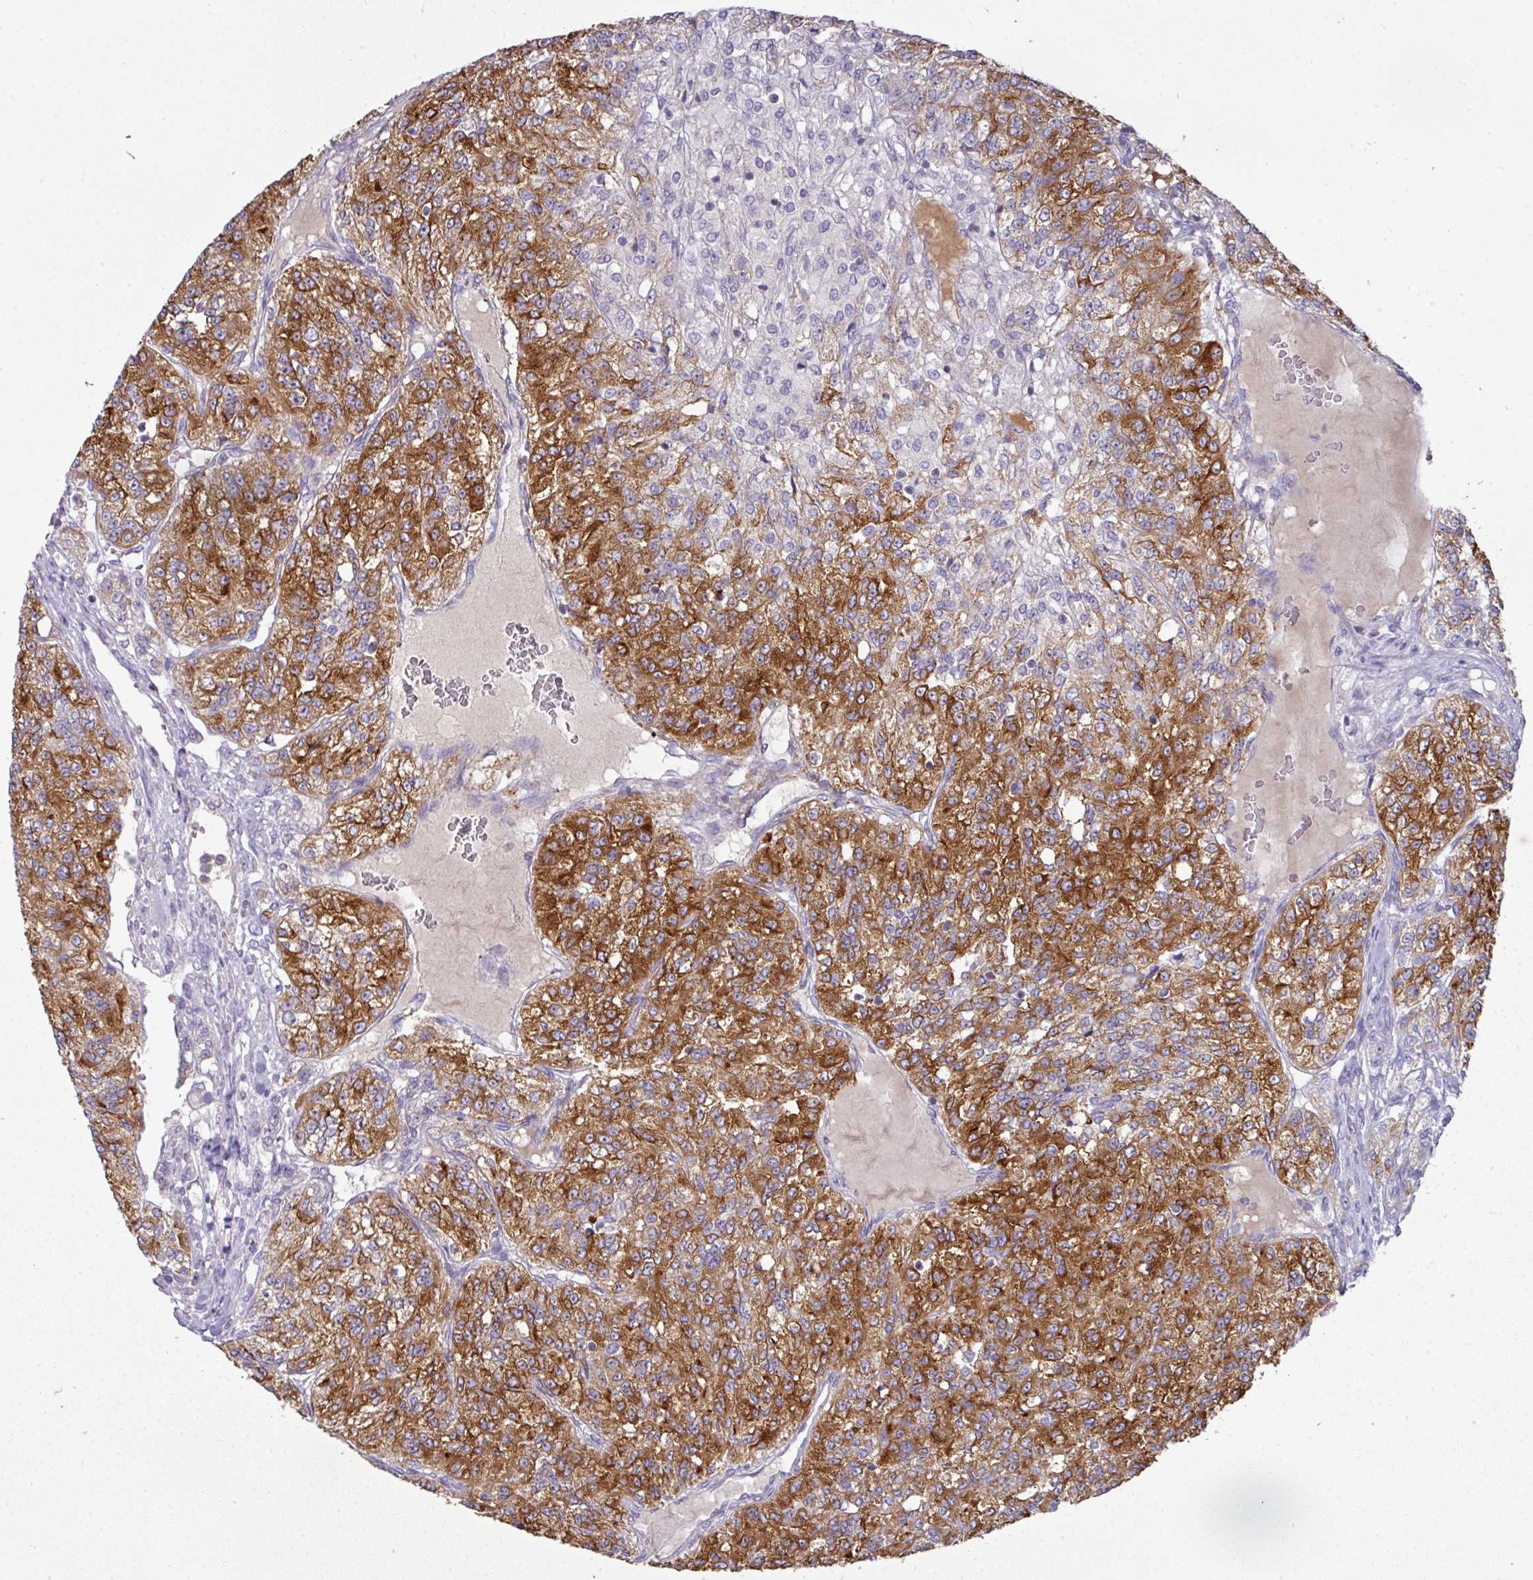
{"staining": {"intensity": "moderate", "quantity": ">75%", "location": "cytoplasmic/membranous"}, "tissue": "renal cancer", "cell_type": "Tumor cells", "image_type": "cancer", "snomed": [{"axis": "morphology", "description": "Adenocarcinoma, NOS"}, {"axis": "topography", "description": "Kidney"}], "caption": "Immunohistochemistry (IHC) (DAB (3,3'-diaminobenzidine)) staining of human renal cancer (adenocarcinoma) shows moderate cytoplasmic/membranous protein expression in about >75% of tumor cells.", "gene": "TRAPPC1", "patient": {"sex": "female", "age": 63}}